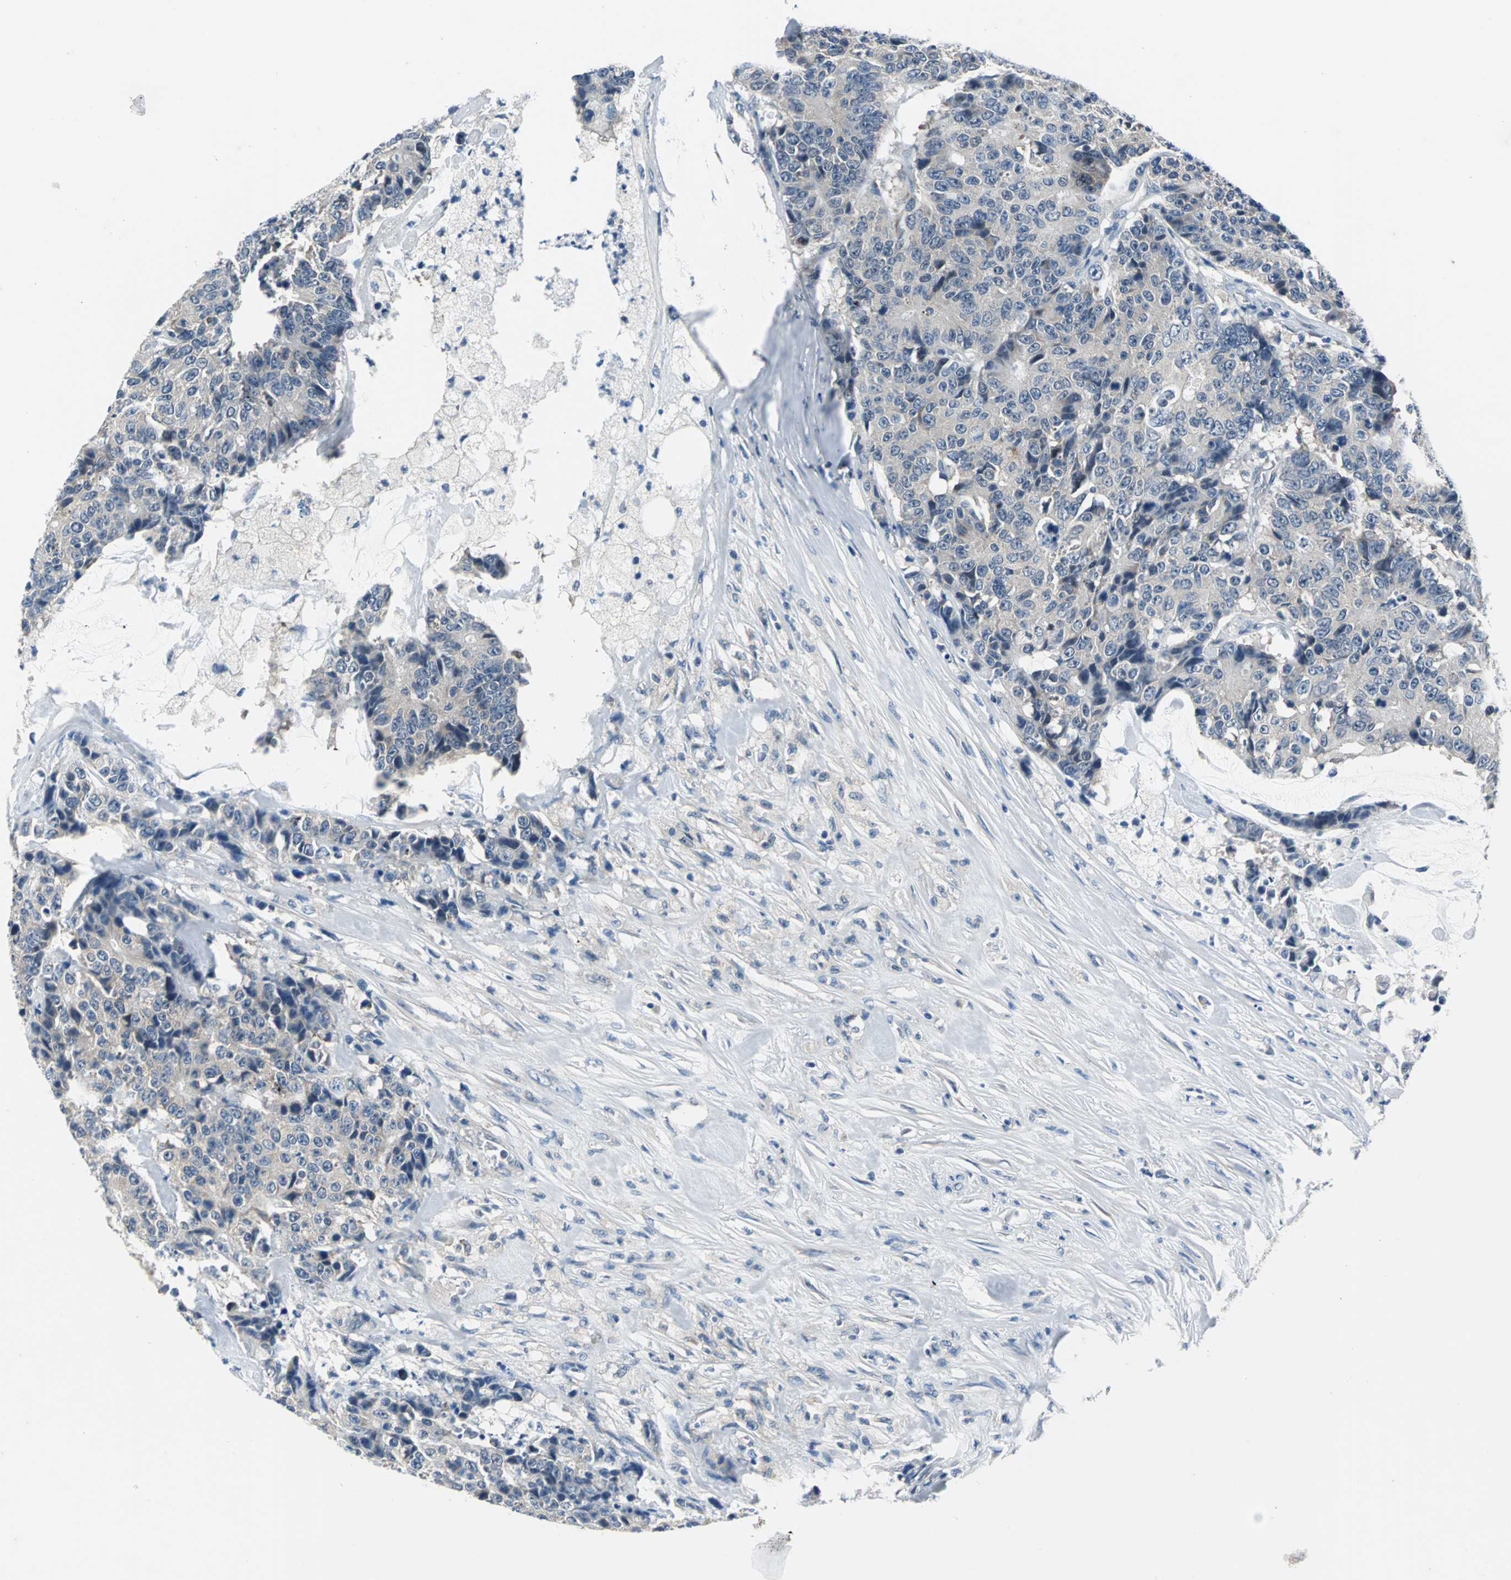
{"staining": {"intensity": "weak", "quantity": "25%-75%", "location": "cytoplasmic/membranous"}, "tissue": "colorectal cancer", "cell_type": "Tumor cells", "image_type": "cancer", "snomed": [{"axis": "morphology", "description": "Adenocarcinoma, NOS"}, {"axis": "topography", "description": "Colon"}], "caption": "Immunohistochemical staining of human colorectal adenocarcinoma reveals low levels of weak cytoplasmic/membranous expression in approximately 25%-75% of tumor cells.", "gene": "ZNF415", "patient": {"sex": "female", "age": 86}}